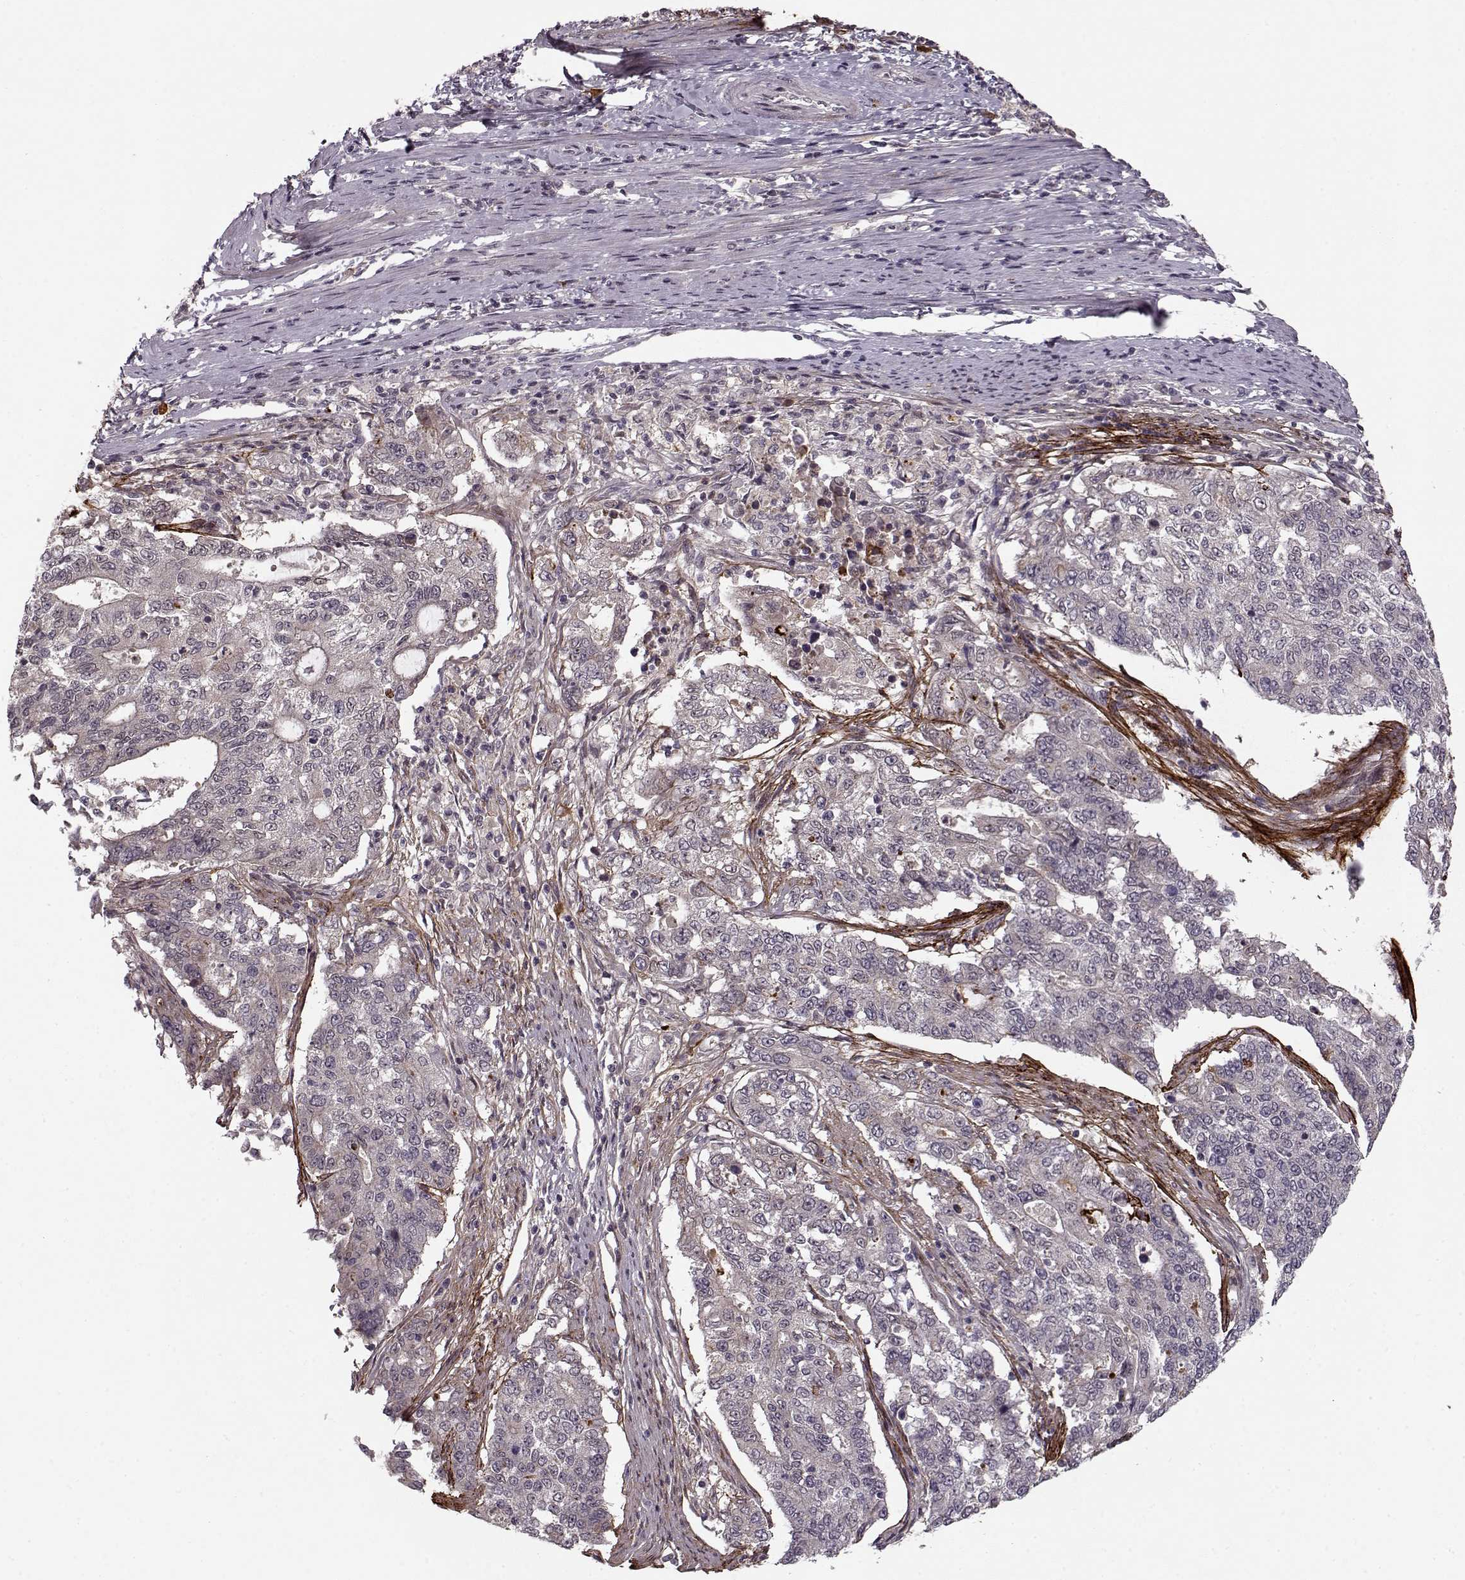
{"staining": {"intensity": "strong", "quantity": "<25%", "location": "cytoplasmic/membranous"}, "tissue": "endometrial cancer", "cell_type": "Tumor cells", "image_type": "cancer", "snomed": [{"axis": "morphology", "description": "Adenocarcinoma, NOS"}, {"axis": "topography", "description": "Uterus"}], "caption": "Immunohistochemical staining of human endometrial adenocarcinoma demonstrates medium levels of strong cytoplasmic/membranous staining in approximately <25% of tumor cells. Using DAB (brown) and hematoxylin (blue) stains, captured at high magnification using brightfield microscopy.", "gene": "DENND4B", "patient": {"sex": "female", "age": 59}}